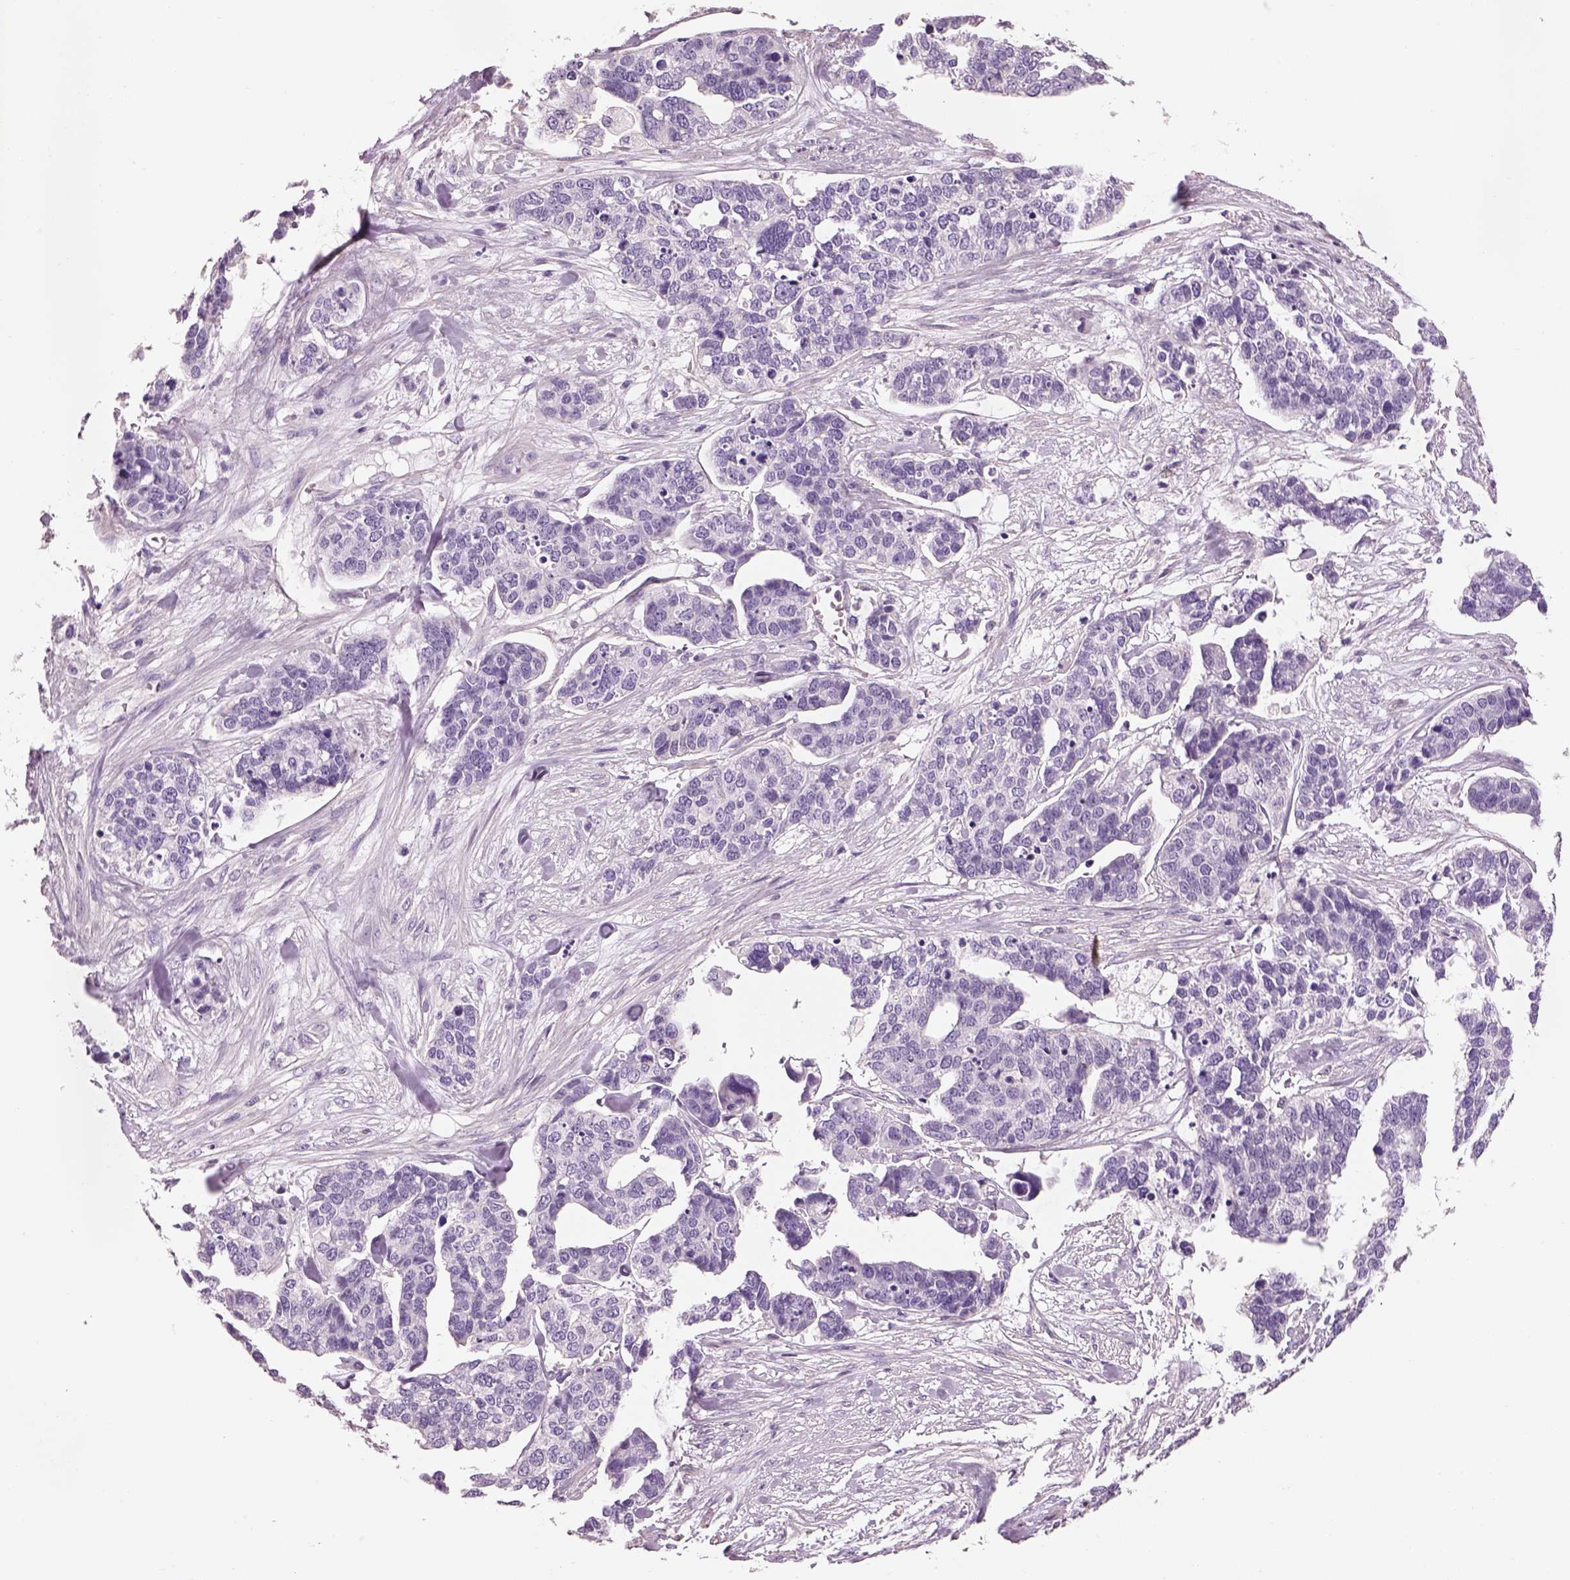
{"staining": {"intensity": "negative", "quantity": "none", "location": "none"}, "tissue": "ovarian cancer", "cell_type": "Tumor cells", "image_type": "cancer", "snomed": [{"axis": "morphology", "description": "Carcinoma, endometroid"}, {"axis": "topography", "description": "Ovary"}], "caption": "A micrograph of human endometroid carcinoma (ovarian) is negative for staining in tumor cells.", "gene": "OTUD6A", "patient": {"sex": "female", "age": 65}}